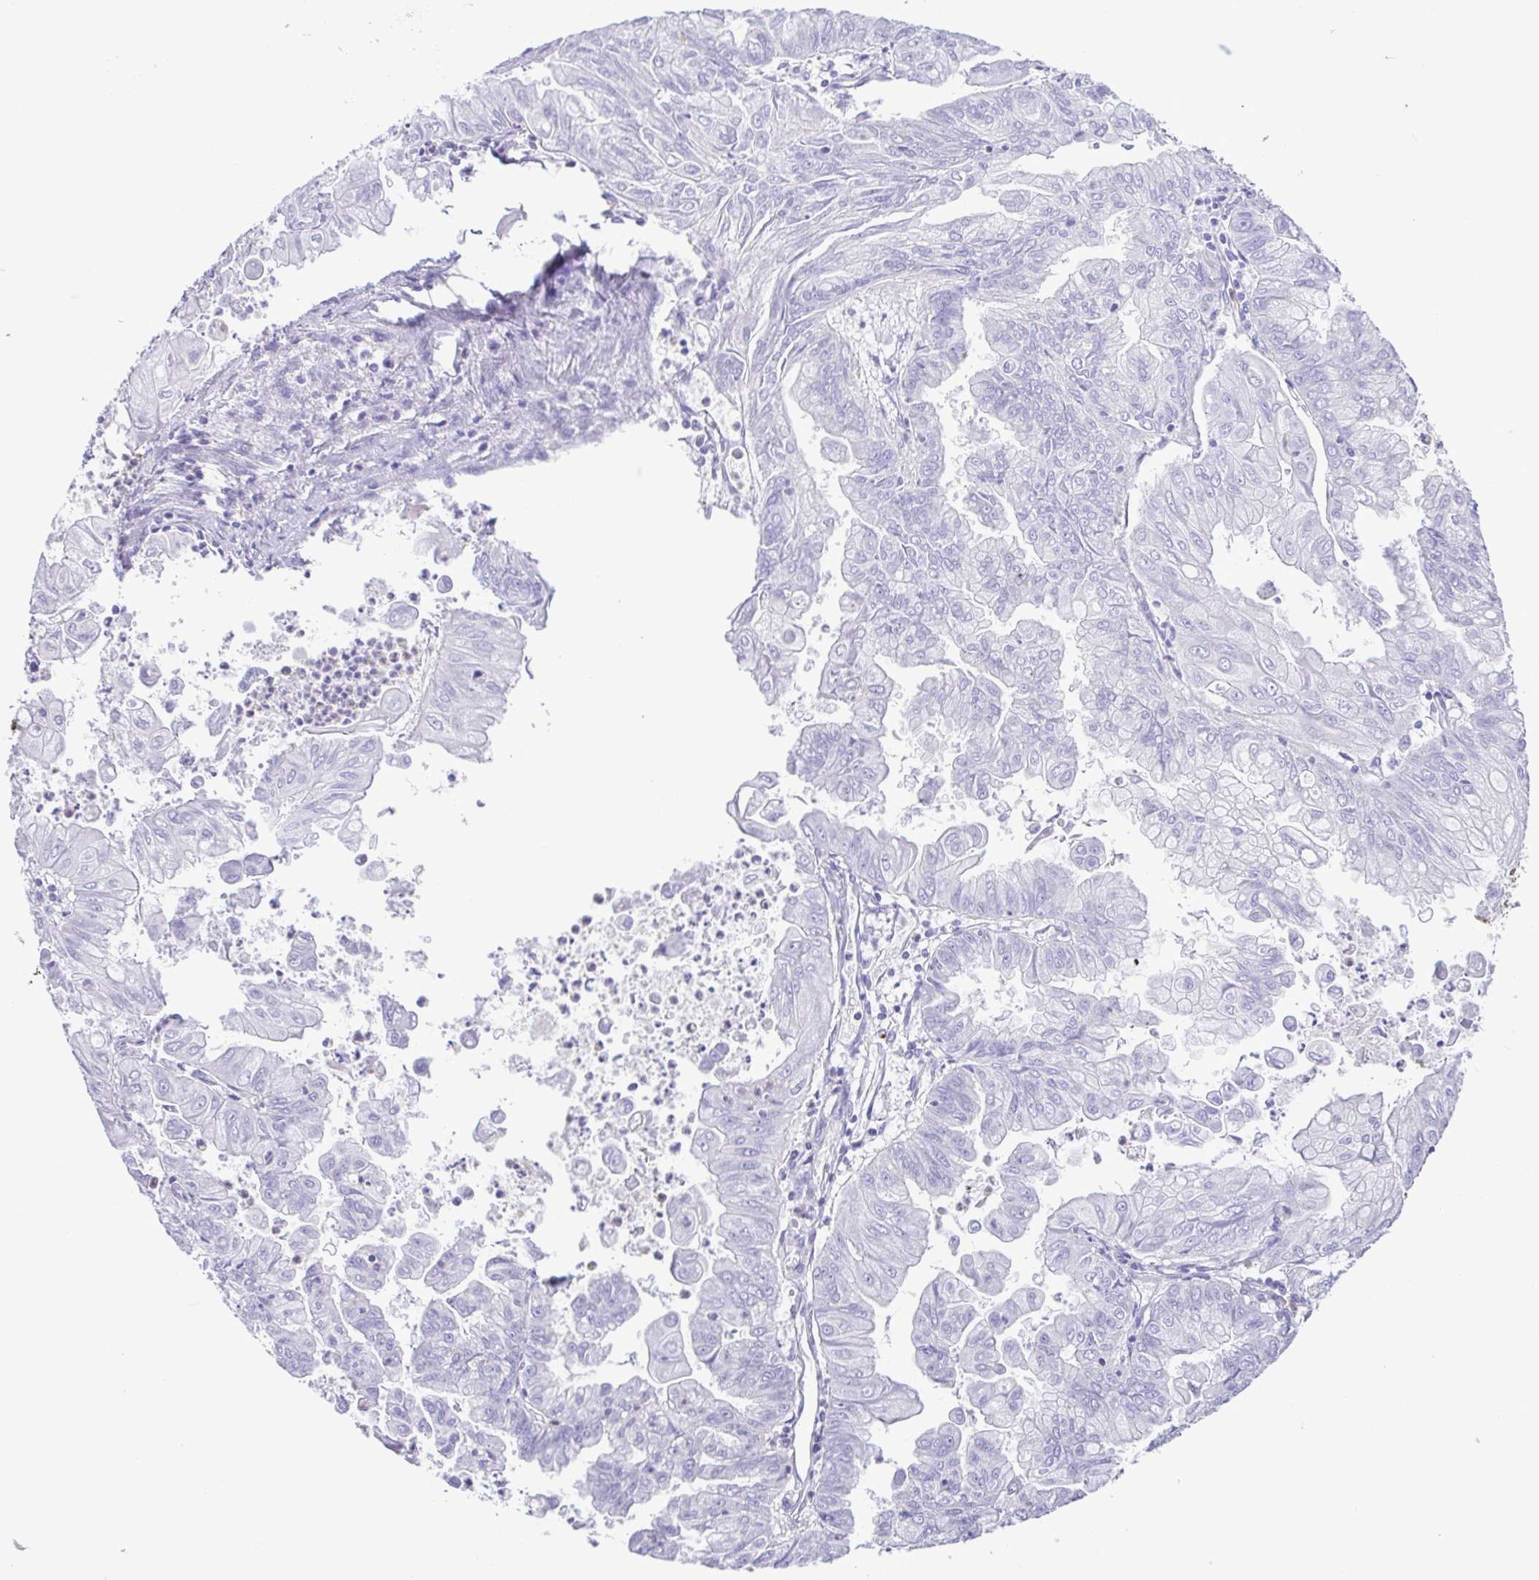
{"staining": {"intensity": "negative", "quantity": "none", "location": "none"}, "tissue": "stomach cancer", "cell_type": "Tumor cells", "image_type": "cancer", "snomed": [{"axis": "morphology", "description": "Adenocarcinoma, NOS"}, {"axis": "topography", "description": "Stomach, upper"}], "caption": "Immunohistochemical staining of stomach cancer (adenocarcinoma) reveals no significant staining in tumor cells.", "gene": "PLA2G4E", "patient": {"sex": "male", "age": 80}}